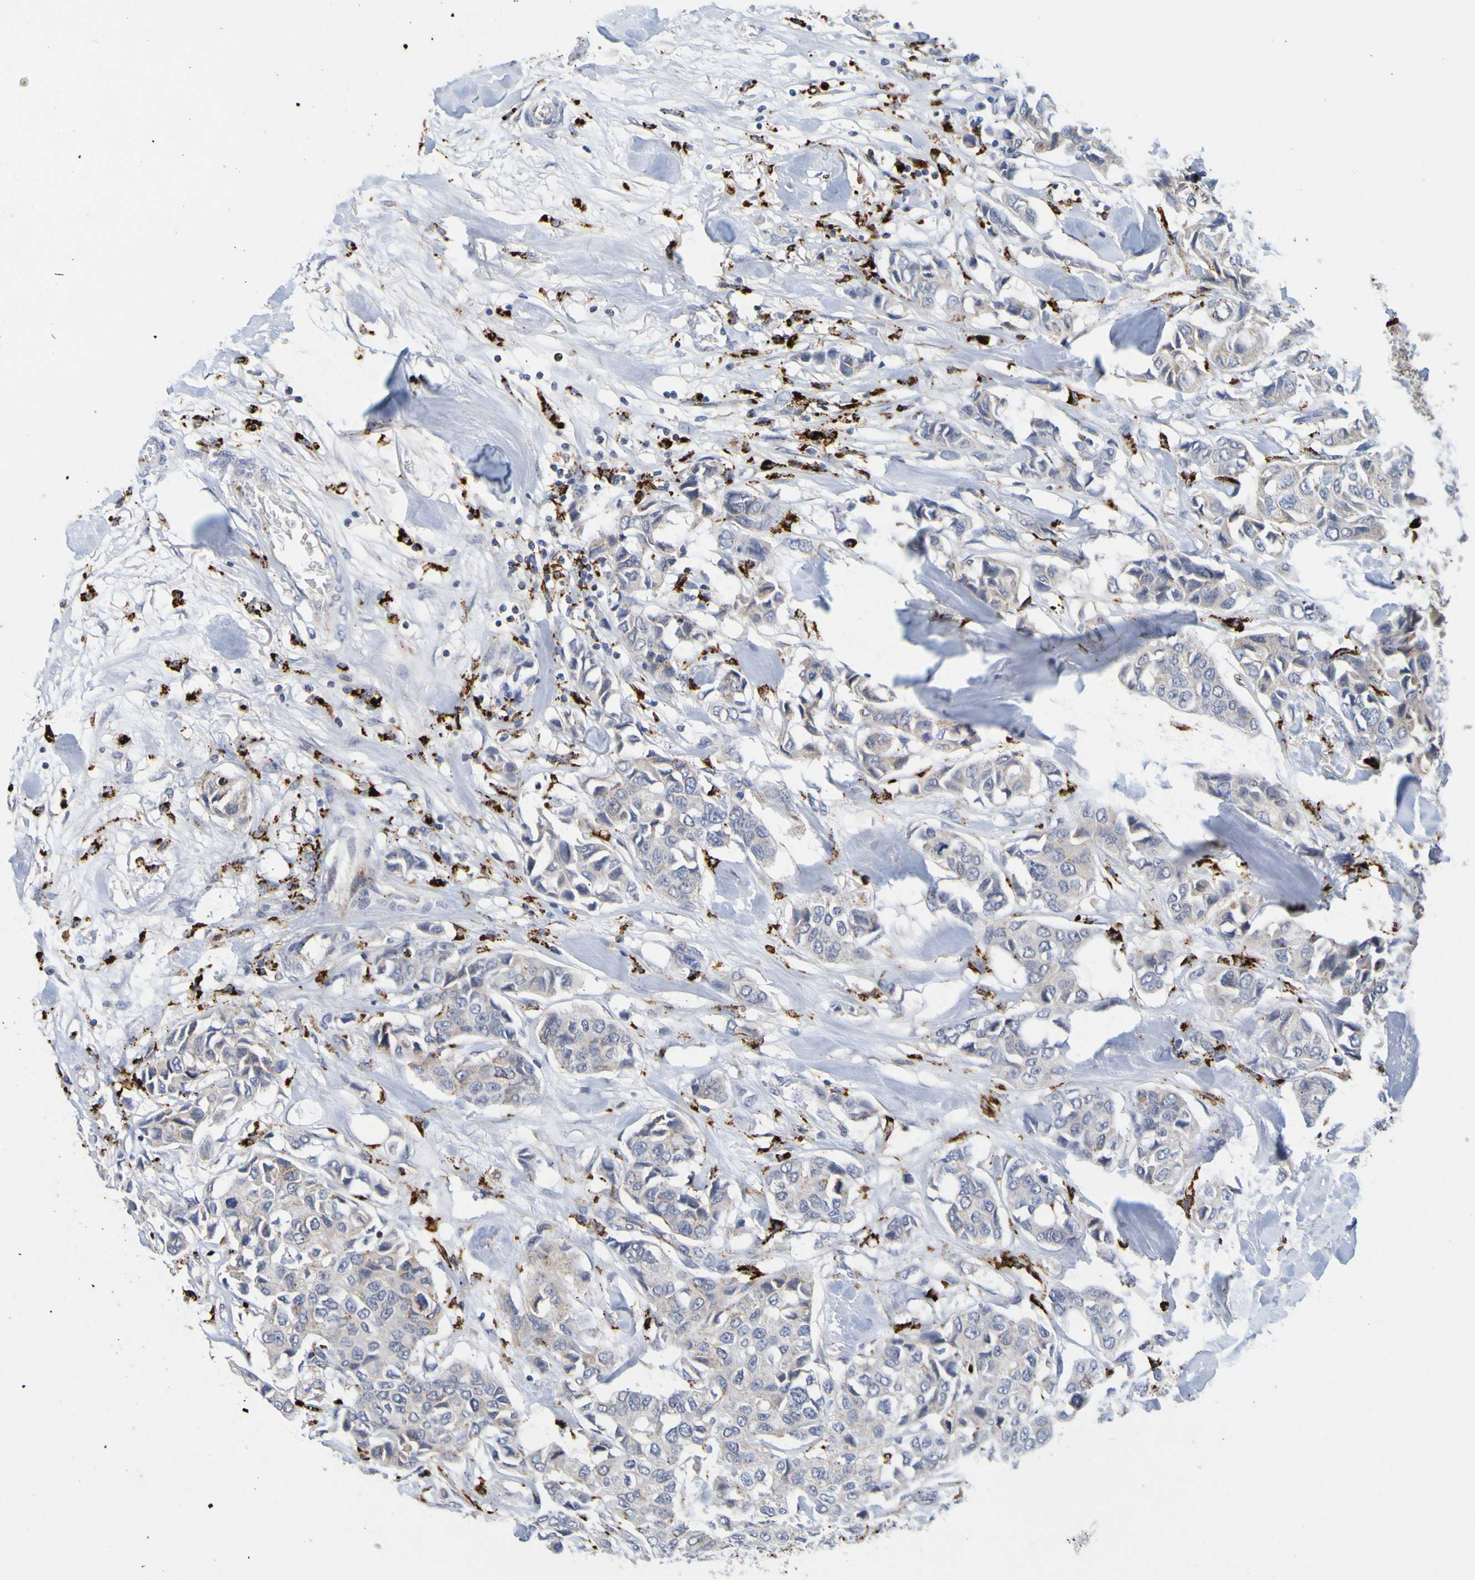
{"staining": {"intensity": "weak", "quantity": "<25%", "location": "cytoplasmic/membranous"}, "tissue": "breast cancer", "cell_type": "Tumor cells", "image_type": "cancer", "snomed": [{"axis": "morphology", "description": "Duct carcinoma"}, {"axis": "topography", "description": "Breast"}], "caption": "High magnification brightfield microscopy of breast cancer stained with DAB (brown) and counterstained with hematoxylin (blue): tumor cells show no significant expression. (Brightfield microscopy of DAB (3,3'-diaminobenzidine) immunohistochemistry at high magnification).", "gene": "TPH1", "patient": {"sex": "female", "age": 80}}